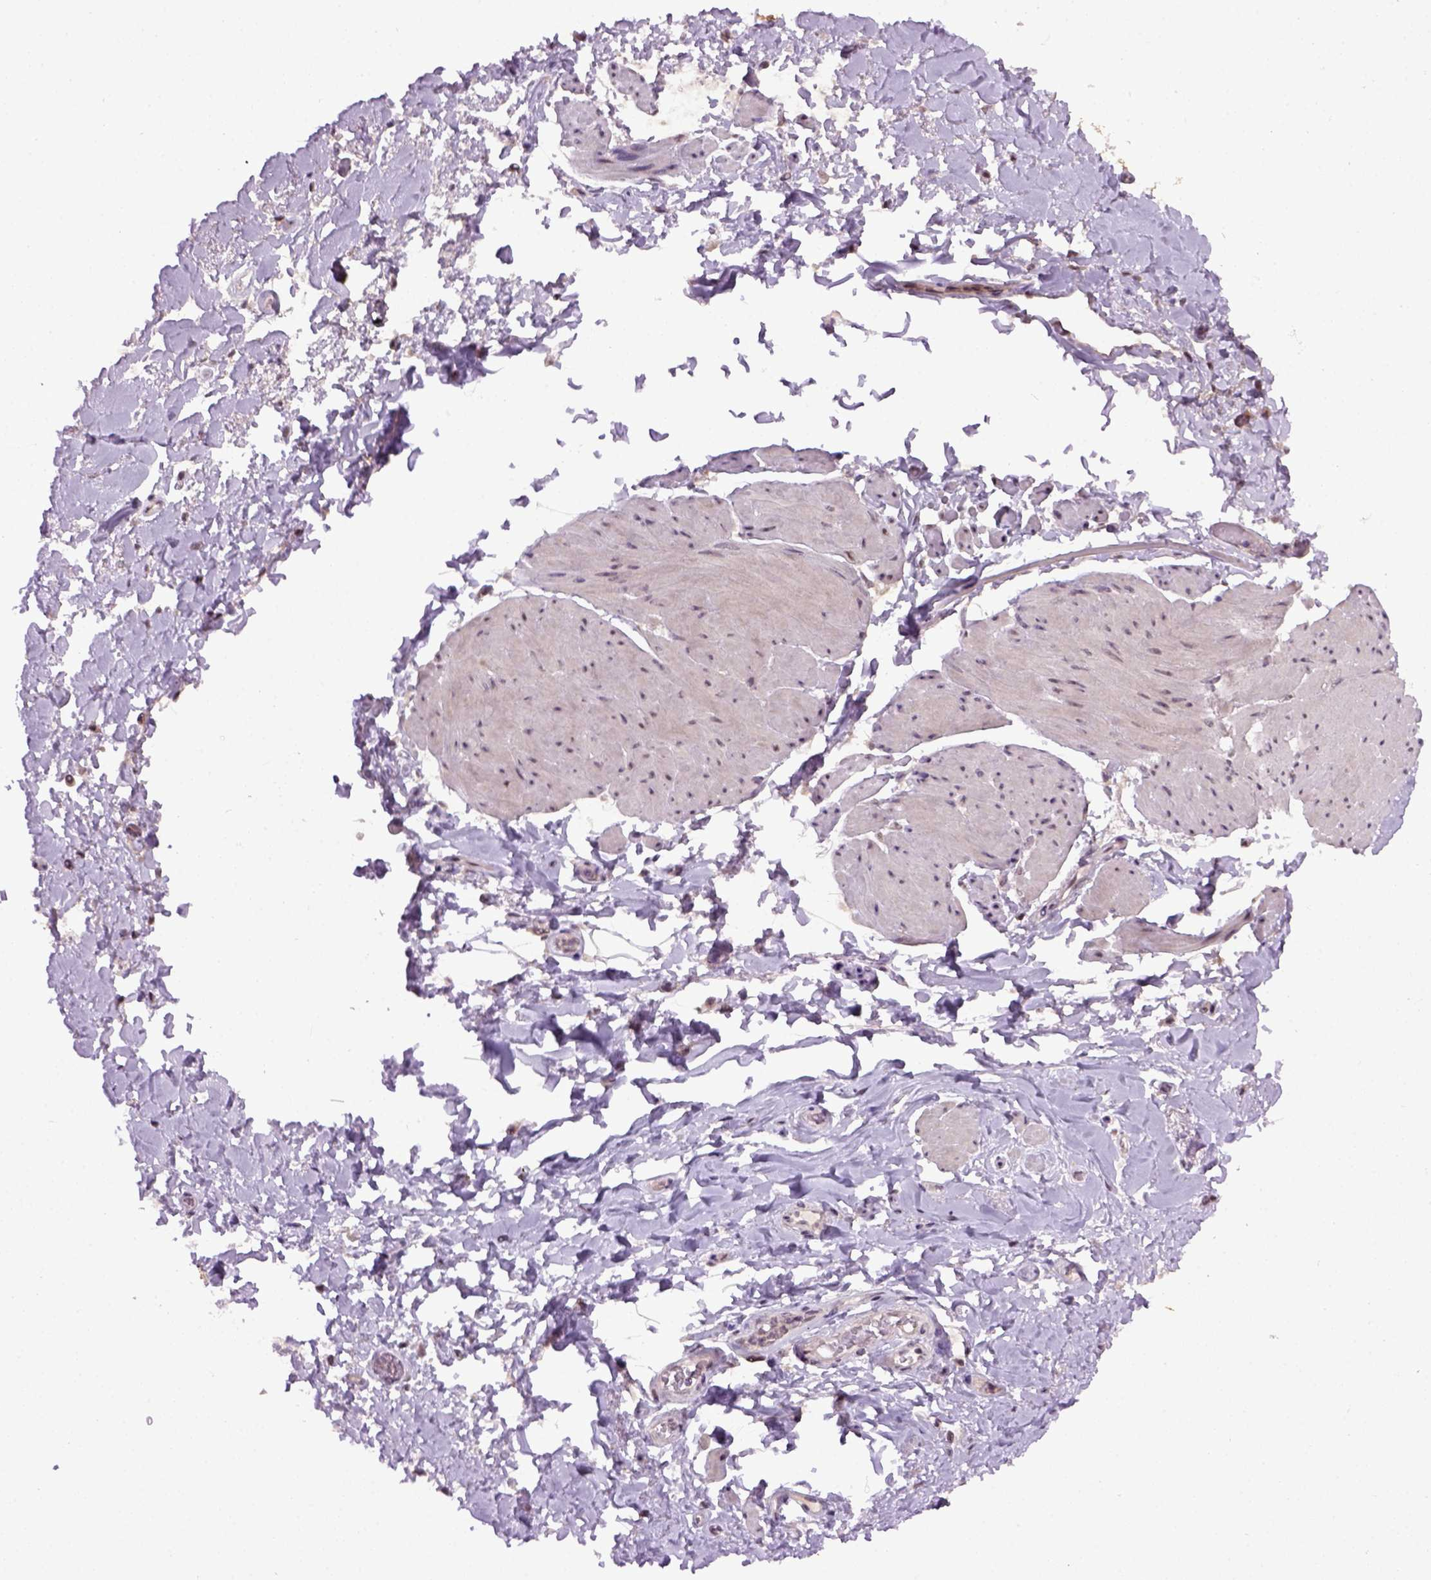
{"staining": {"intensity": "negative", "quantity": "none", "location": "none"}, "tissue": "adipose tissue", "cell_type": "Adipocytes", "image_type": "normal", "snomed": [{"axis": "morphology", "description": "Normal tissue, NOS"}, {"axis": "topography", "description": "Urinary bladder"}, {"axis": "topography", "description": "Peripheral nerve tissue"}], "caption": "Photomicrograph shows no protein positivity in adipocytes of benign adipose tissue.", "gene": "RAB43", "patient": {"sex": "female", "age": 60}}